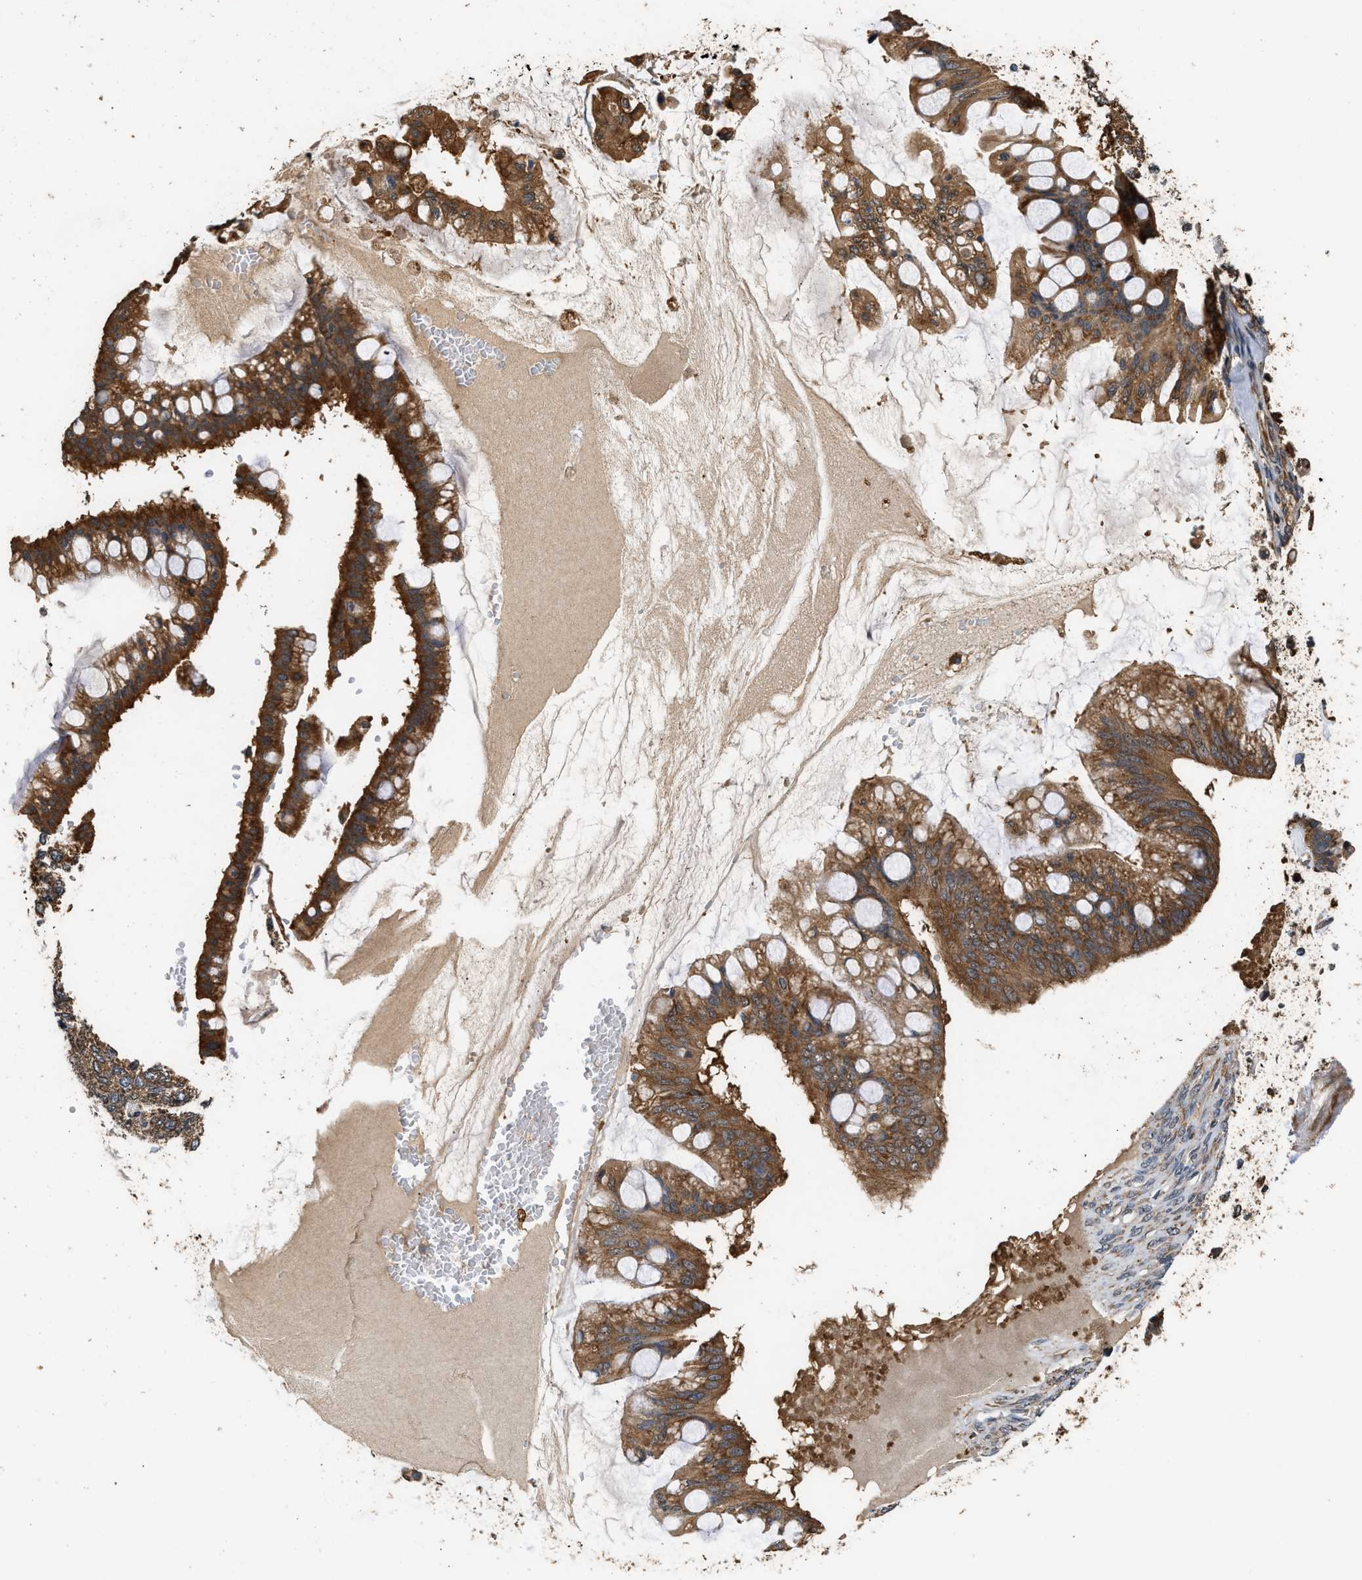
{"staining": {"intensity": "strong", "quantity": ">75%", "location": "cytoplasmic/membranous"}, "tissue": "ovarian cancer", "cell_type": "Tumor cells", "image_type": "cancer", "snomed": [{"axis": "morphology", "description": "Cystadenocarcinoma, mucinous, NOS"}, {"axis": "topography", "description": "Ovary"}], "caption": "High-magnification brightfield microscopy of ovarian cancer stained with DAB (brown) and counterstained with hematoxylin (blue). tumor cells exhibit strong cytoplasmic/membranous expression is identified in approximately>75% of cells. (Brightfield microscopy of DAB IHC at high magnification).", "gene": "SLC36A4", "patient": {"sex": "female", "age": 73}}